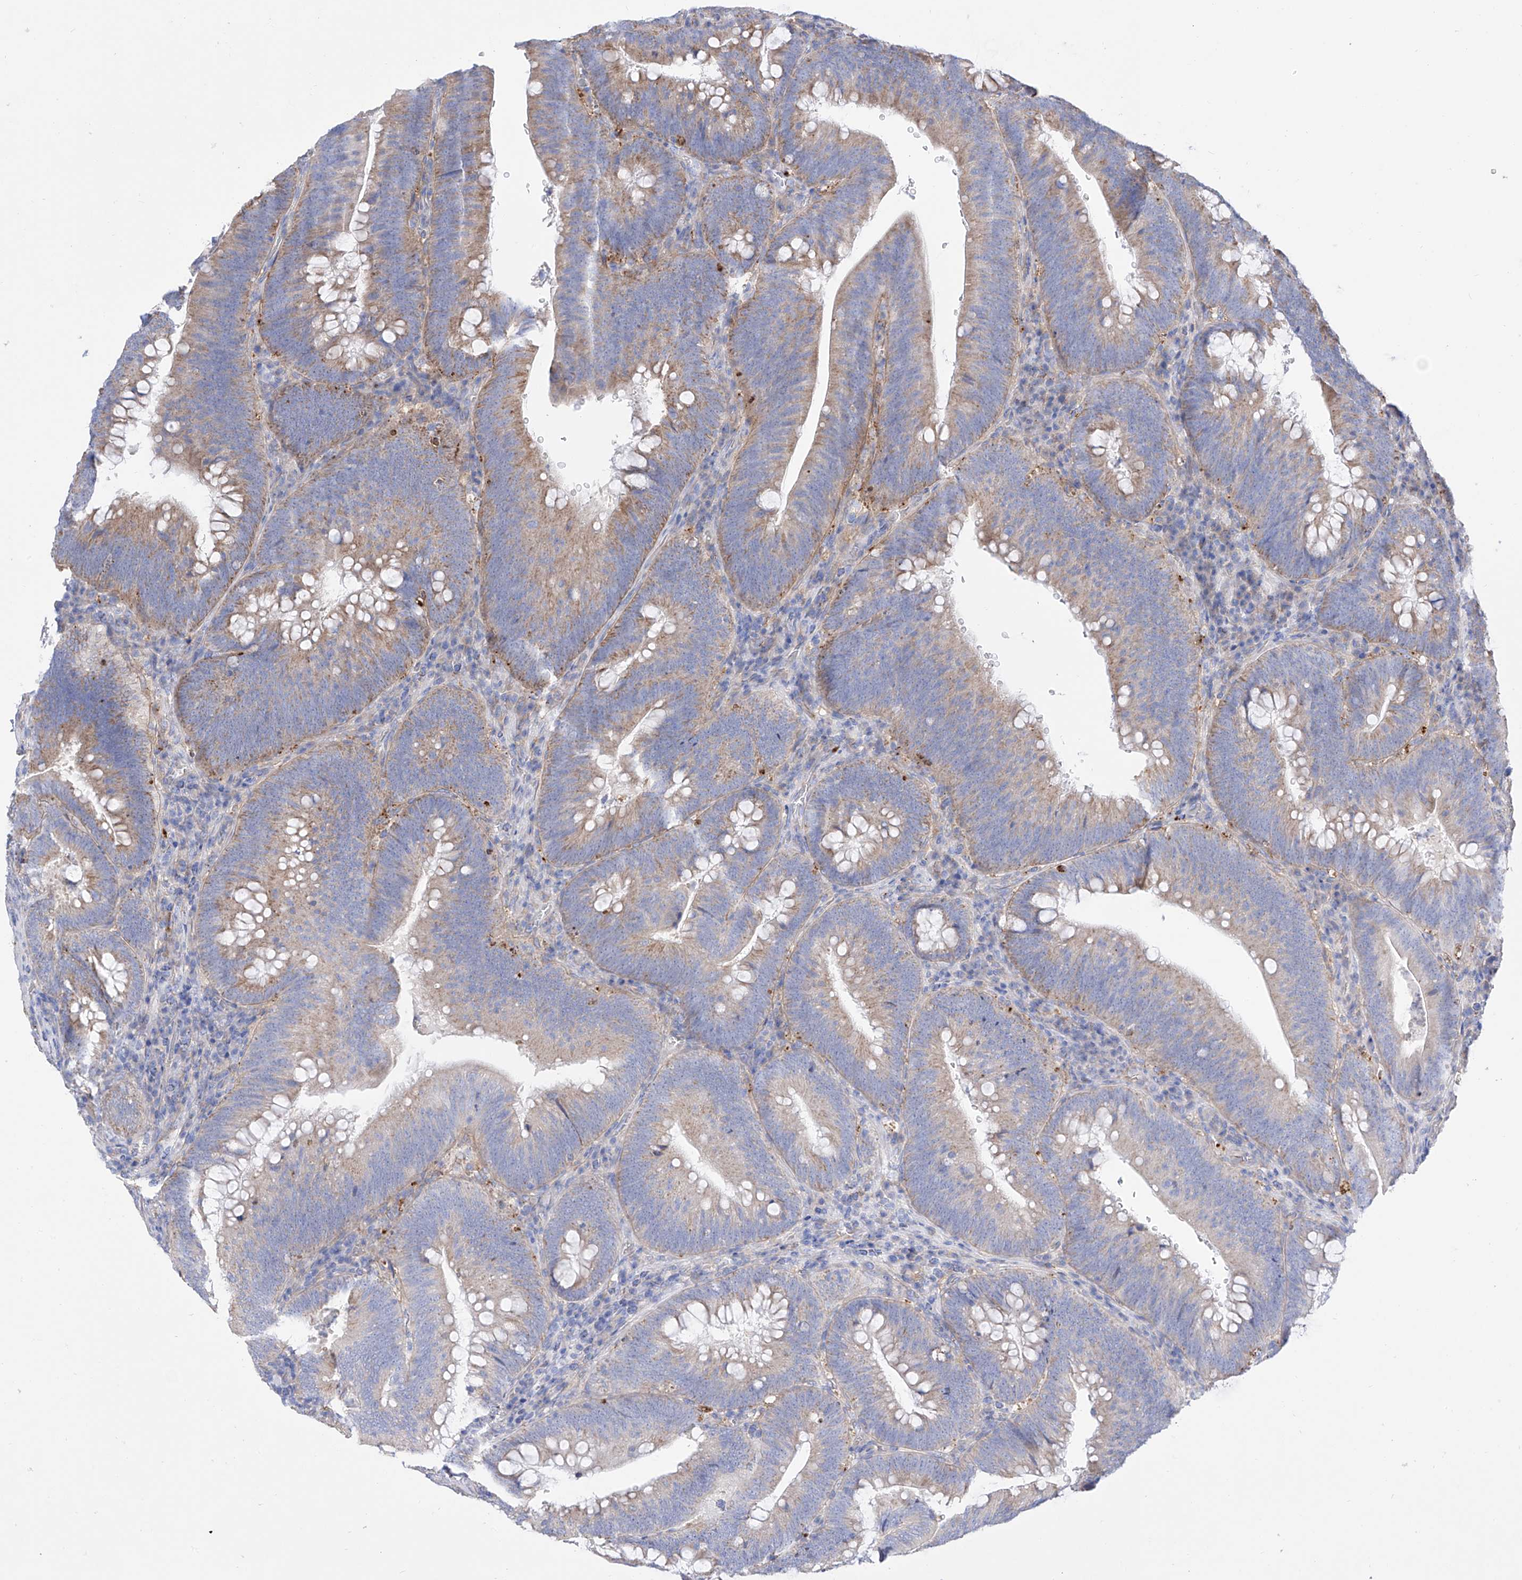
{"staining": {"intensity": "weak", "quantity": "25%-75%", "location": "cytoplasmic/membranous"}, "tissue": "colorectal cancer", "cell_type": "Tumor cells", "image_type": "cancer", "snomed": [{"axis": "morphology", "description": "Normal tissue, NOS"}, {"axis": "topography", "description": "Colon"}], "caption": "Immunohistochemical staining of human colorectal cancer exhibits low levels of weak cytoplasmic/membranous expression in about 25%-75% of tumor cells. (DAB = brown stain, brightfield microscopy at high magnification).", "gene": "ZNF653", "patient": {"sex": "female", "age": 82}}